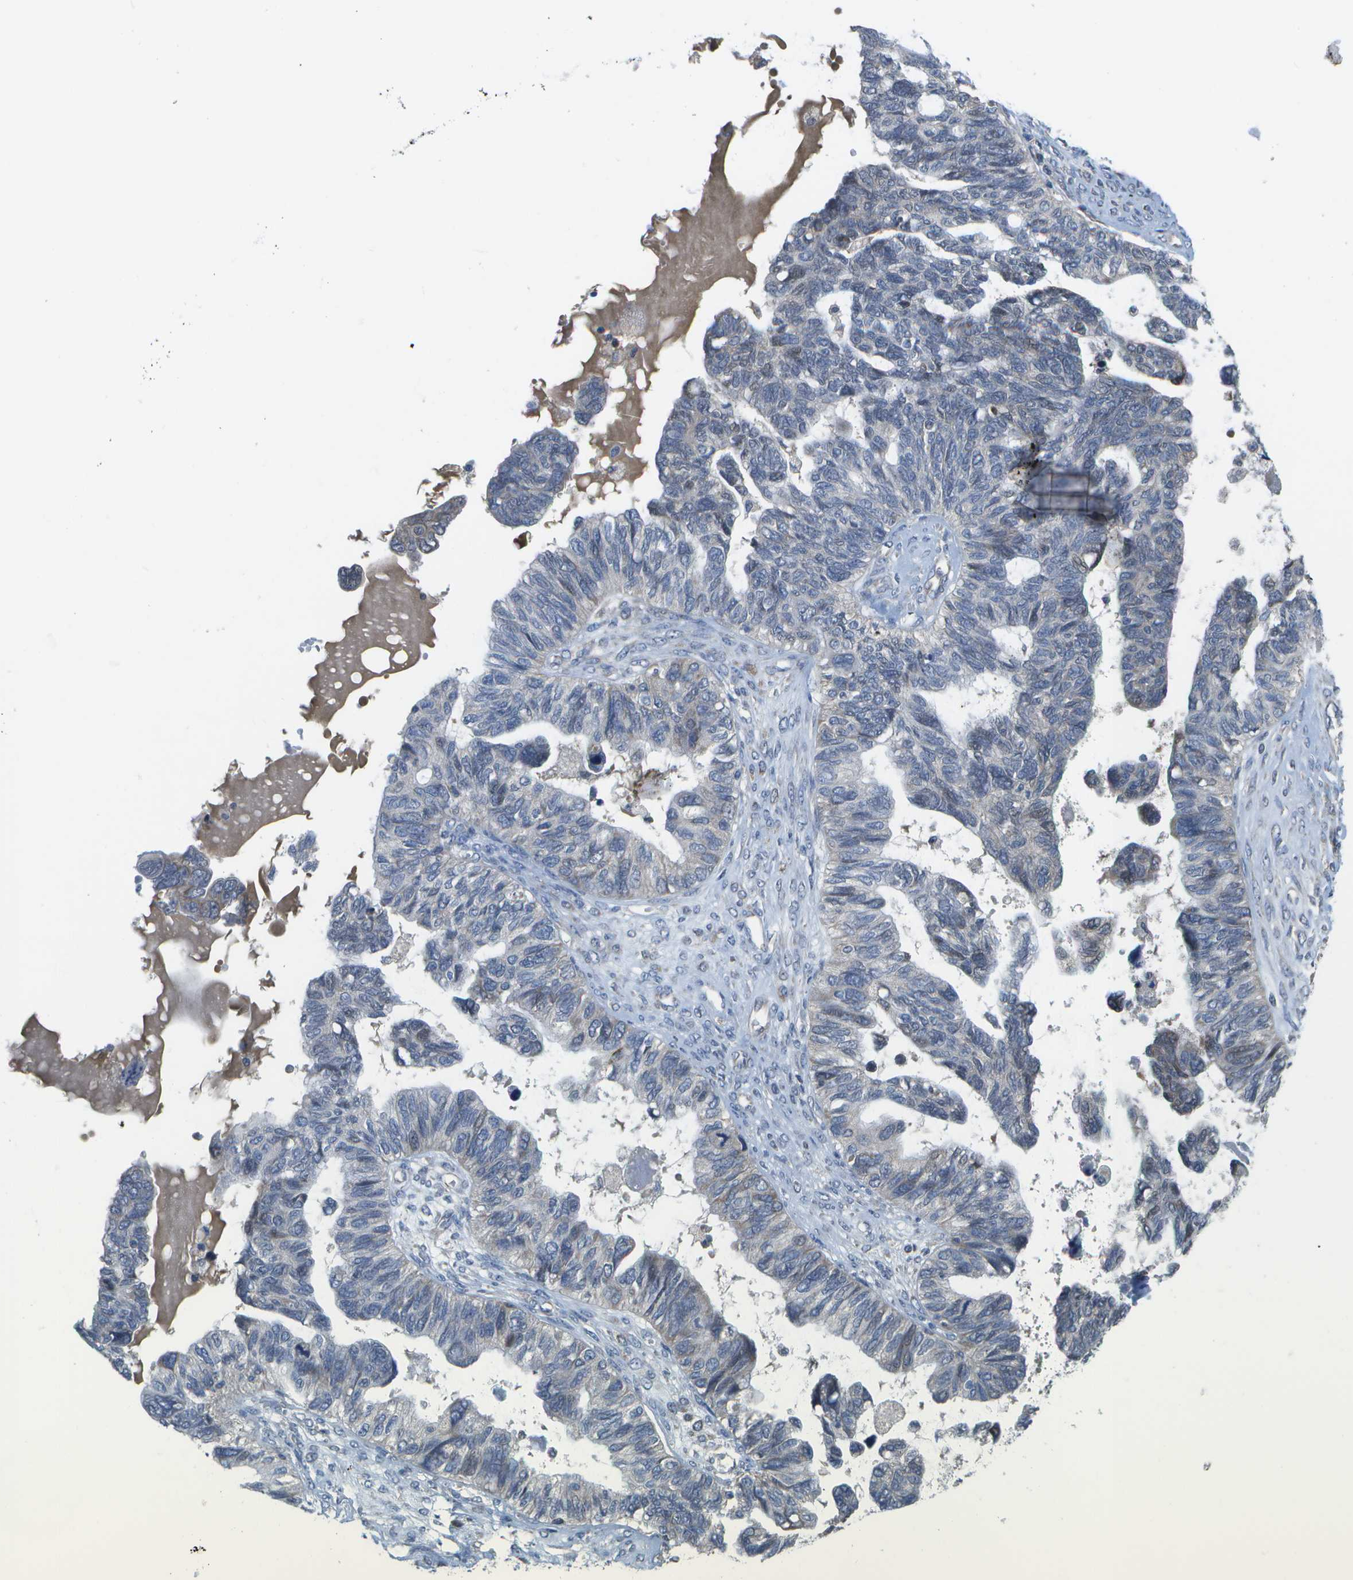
{"staining": {"intensity": "weak", "quantity": "25%-75%", "location": "cytoplasmic/membranous,nuclear"}, "tissue": "ovarian cancer", "cell_type": "Tumor cells", "image_type": "cancer", "snomed": [{"axis": "morphology", "description": "Cystadenocarcinoma, serous, NOS"}, {"axis": "topography", "description": "Ovary"}], "caption": "Weak cytoplasmic/membranous and nuclear staining for a protein is seen in about 25%-75% of tumor cells of serous cystadenocarcinoma (ovarian) using immunohistochemistry.", "gene": "HADHA", "patient": {"sex": "female", "age": 79}}